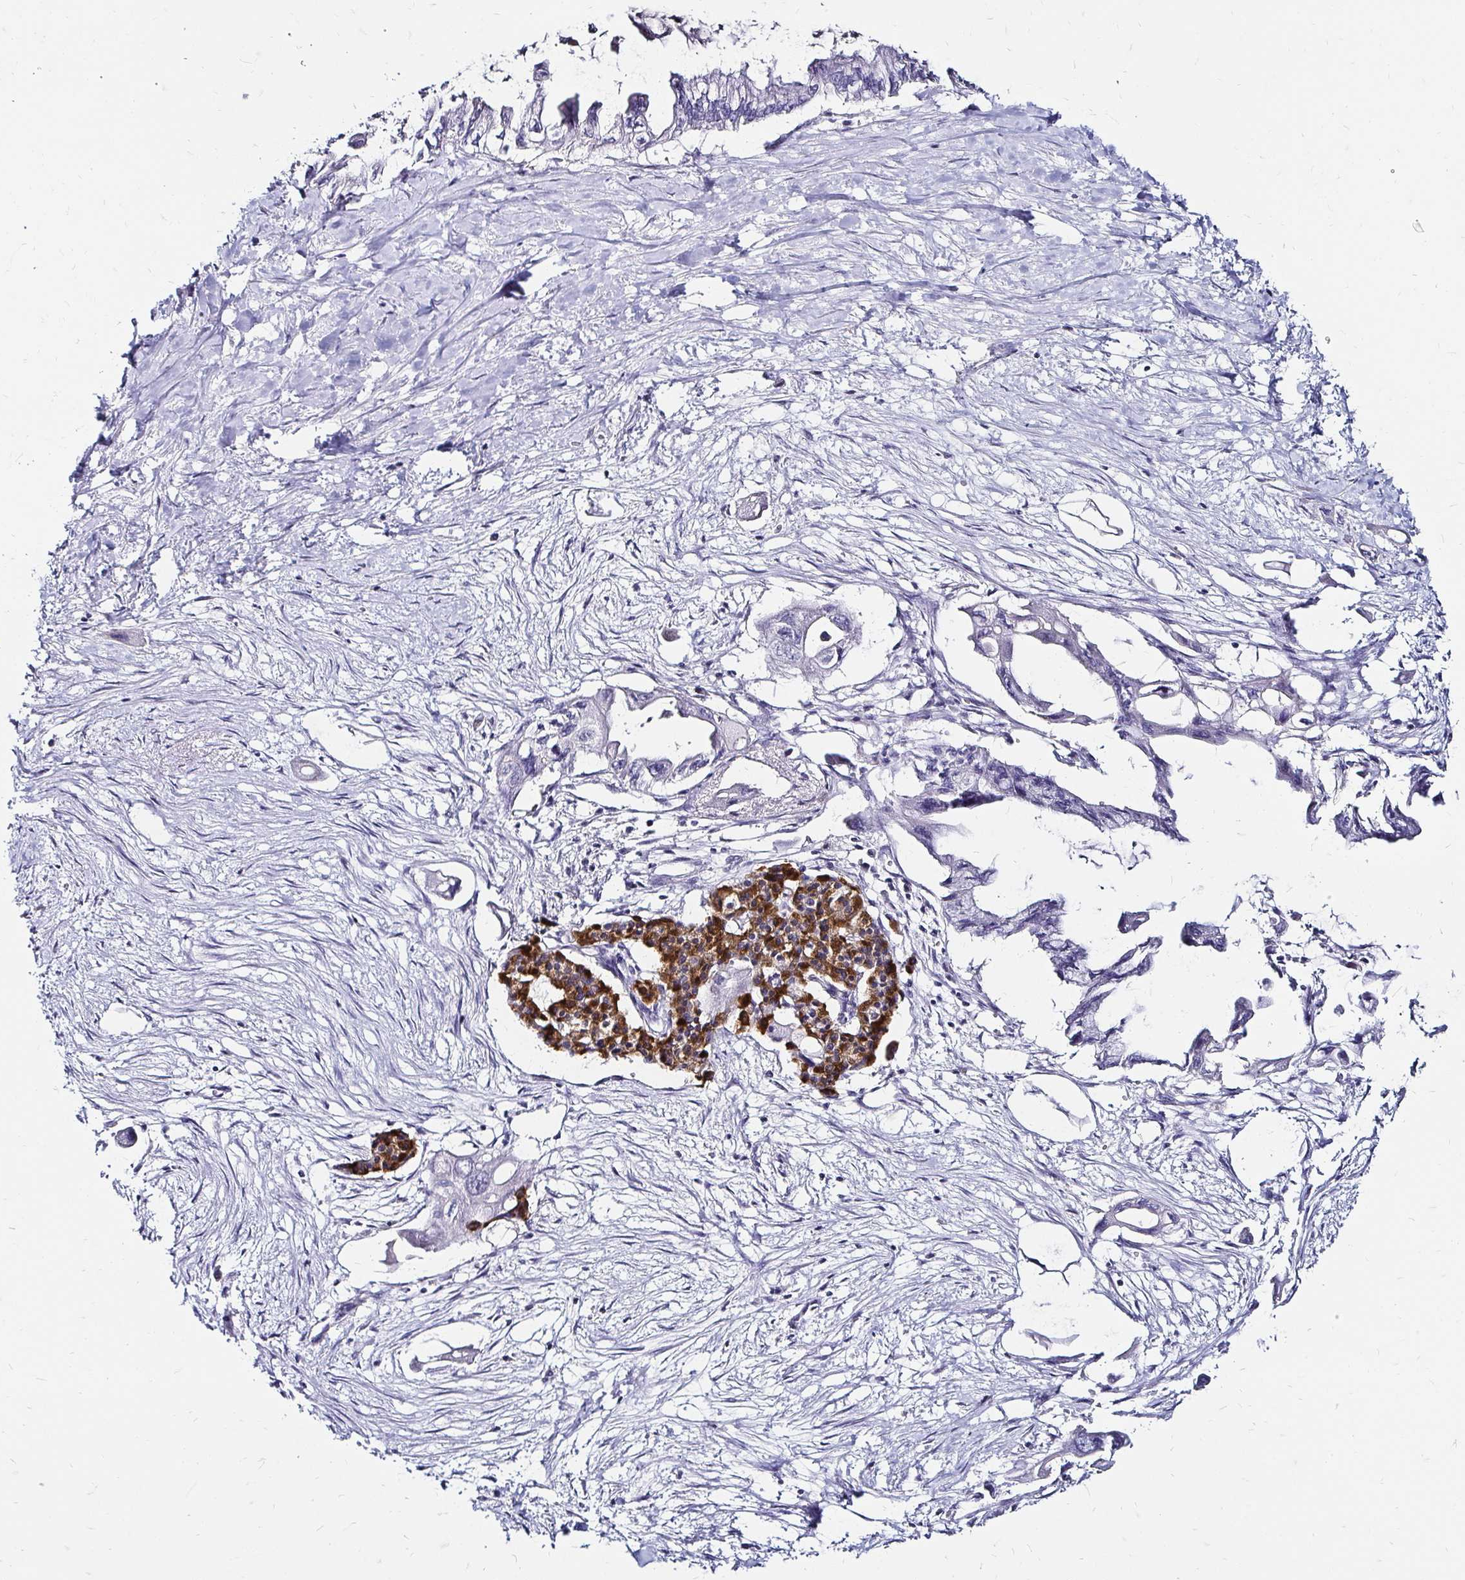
{"staining": {"intensity": "negative", "quantity": "none", "location": "none"}, "tissue": "pancreatic cancer", "cell_type": "Tumor cells", "image_type": "cancer", "snomed": [{"axis": "morphology", "description": "Adenocarcinoma, NOS"}, {"axis": "topography", "description": "Pancreas"}], "caption": "Adenocarcinoma (pancreatic) stained for a protein using immunohistochemistry exhibits no staining tumor cells.", "gene": "SCG3", "patient": {"sex": "male", "age": 61}}